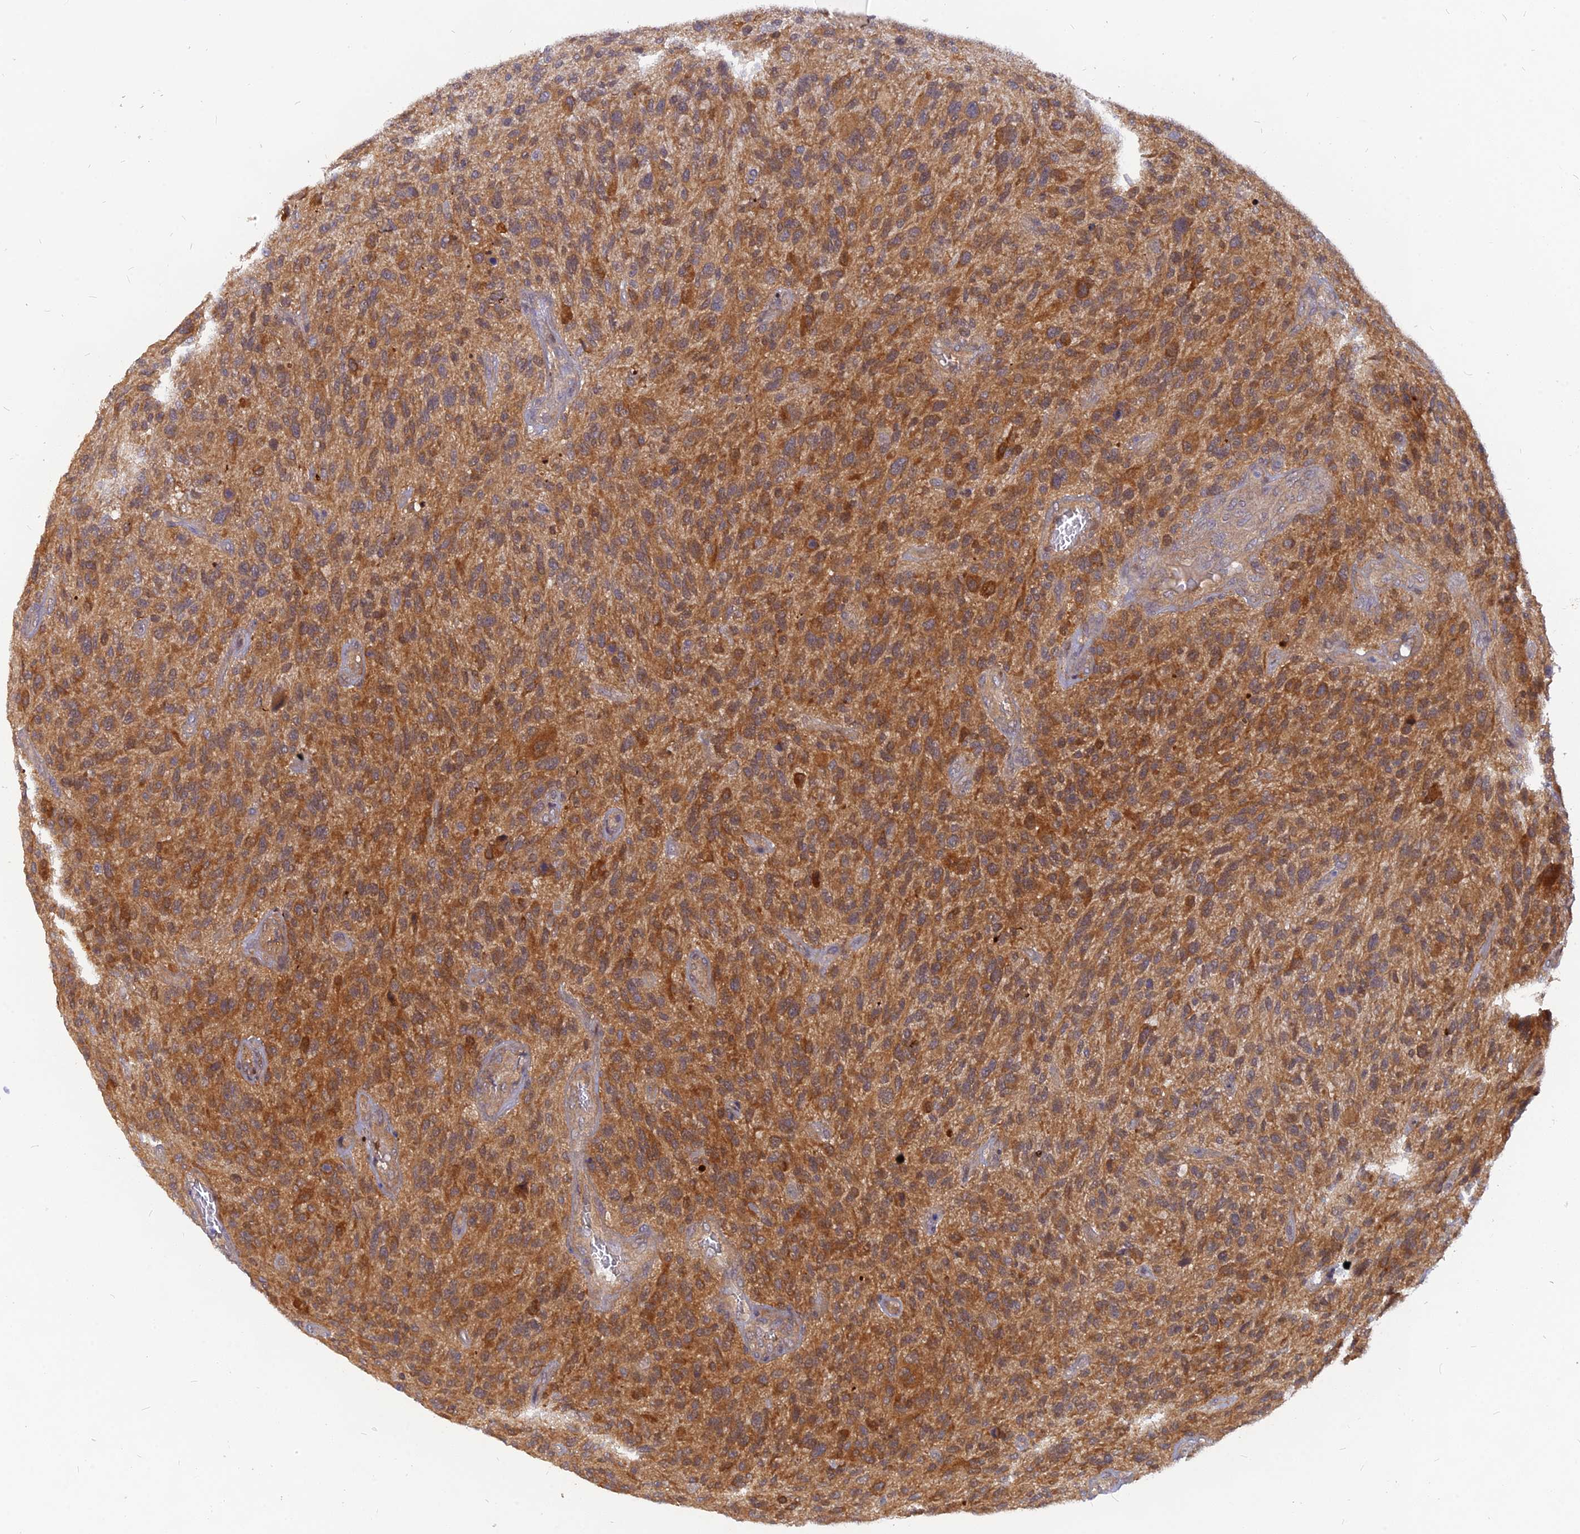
{"staining": {"intensity": "strong", "quantity": ">75%", "location": "cytoplasmic/membranous"}, "tissue": "glioma", "cell_type": "Tumor cells", "image_type": "cancer", "snomed": [{"axis": "morphology", "description": "Glioma, malignant, High grade"}, {"axis": "topography", "description": "Brain"}], "caption": "Glioma stained for a protein (brown) demonstrates strong cytoplasmic/membranous positive positivity in approximately >75% of tumor cells.", "gene": "ARL2BP", "patient": {"sex": "male", "age": 47}}